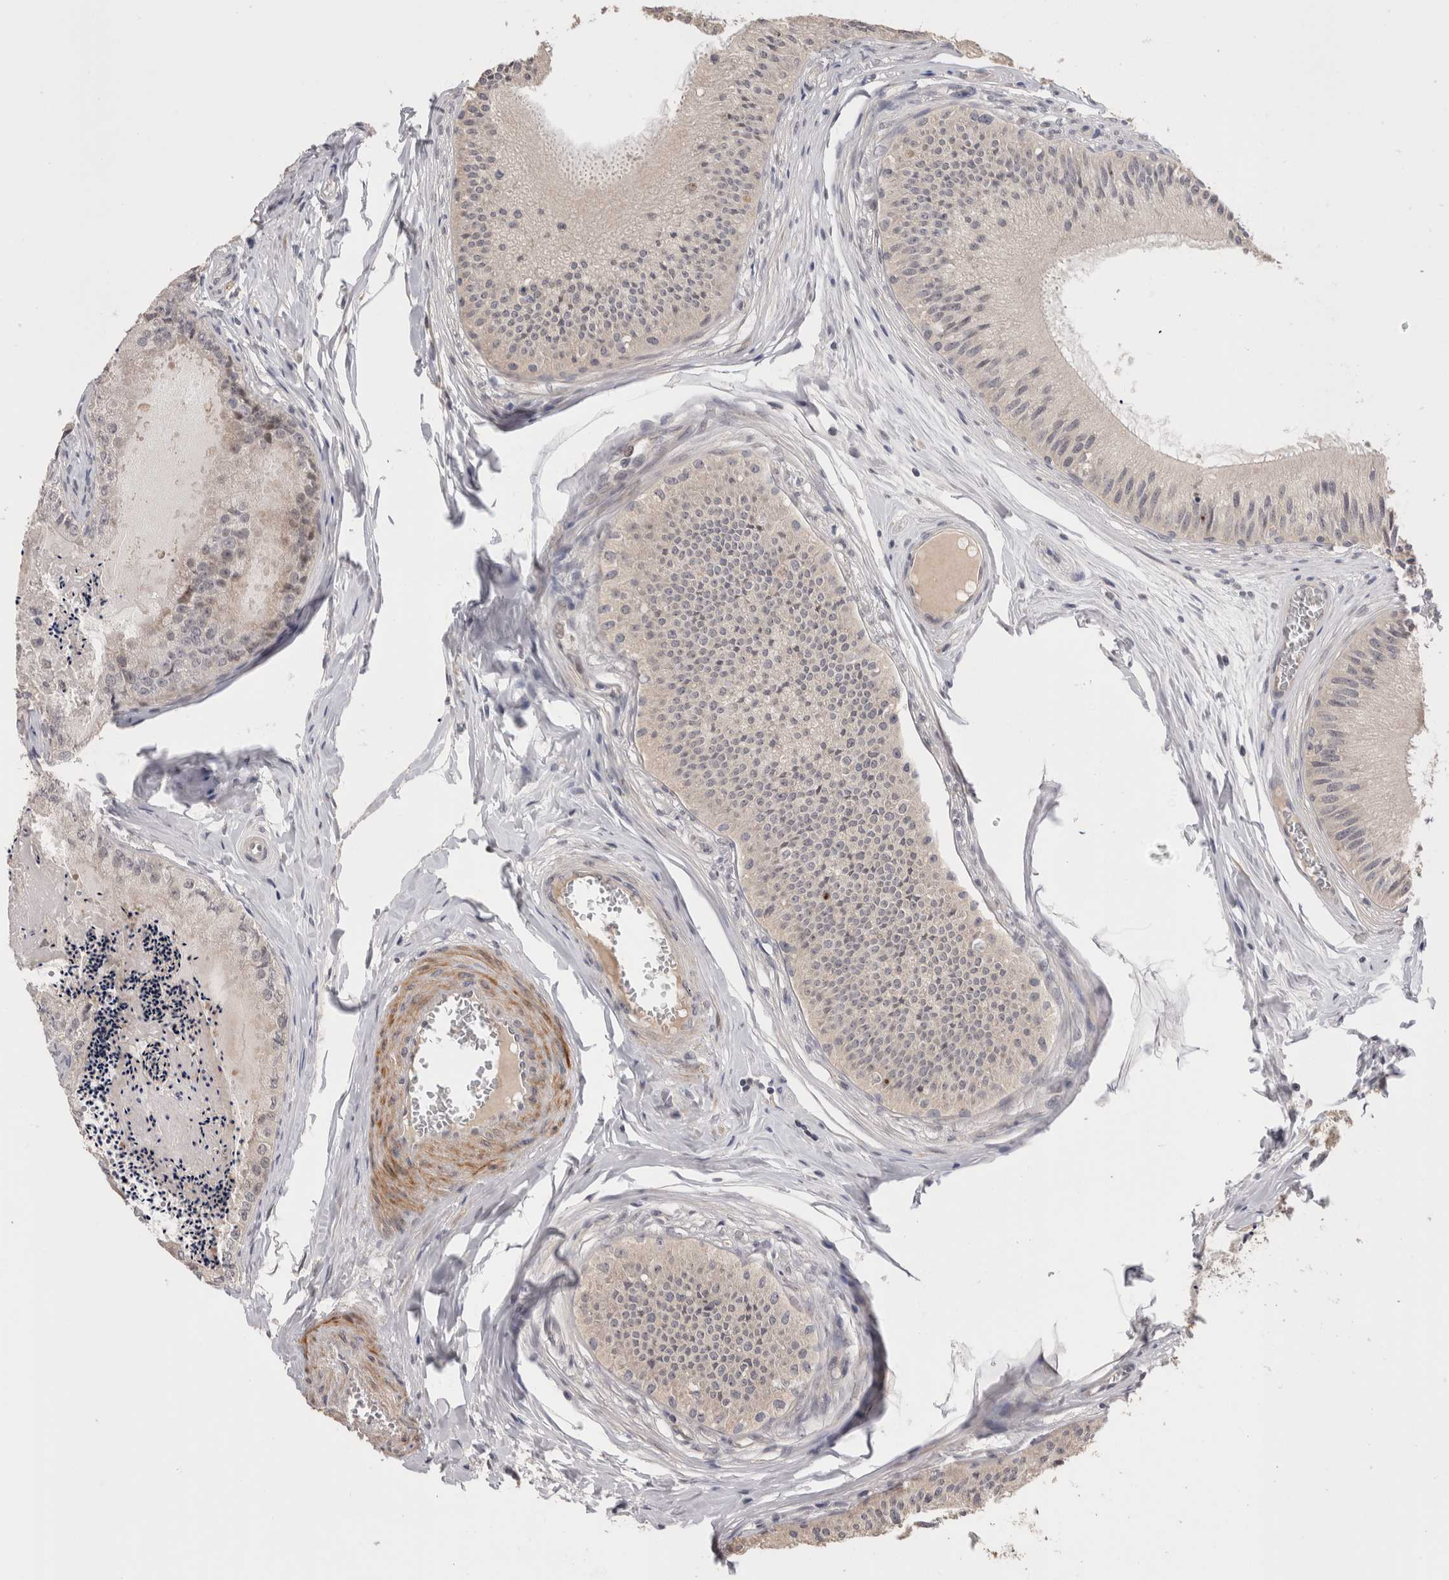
{"staining": {"intensity": "weak", "quantity": "<25%", "location": "cytoplasmic/membranous"}, "tissue": "epididymis", "cell_type": "Glandular cells", "image_type": "normal", "snomed": [{"axis": "morphology", "description": "Normal tissue, NOS"}, {"axis": "topography", "description": "Epididymis"}], "caption": "The micrograph demonstrates no staining of glandular cells in normal epididymis.", "gene": "CRYBG1", "patient": {"sex": "male", "age": 31}}